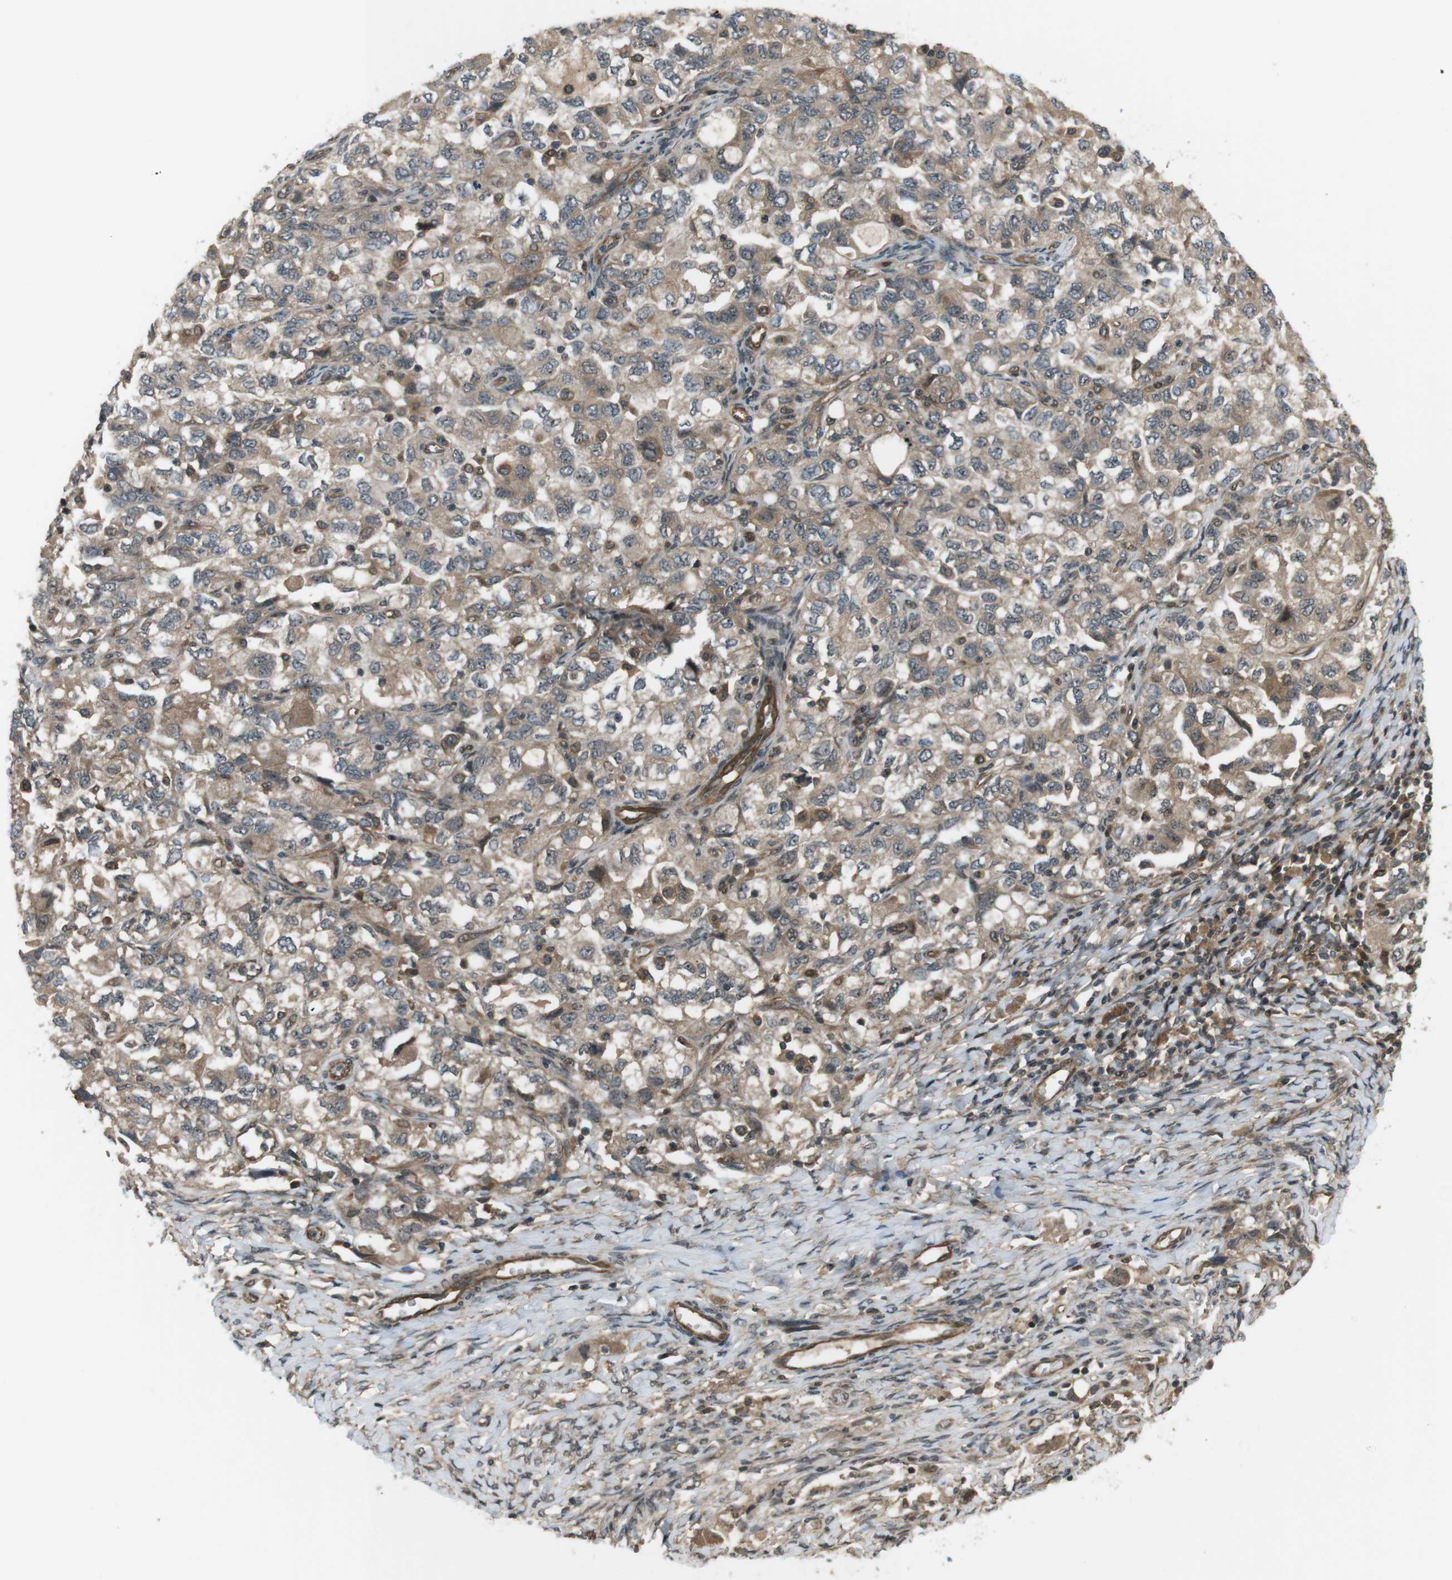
{"staining": {"intensity": "weak", "quantity": ">75%", "location": "cytoplasmic/membranous,nuclear"}, "tissue": "ovarian cancer", "cell_type": "Tumor cells", "image_type": "cancer", "snomed": [{"axis": "morphology", "description": "Carcinoma, NOS"}, {"axis": "morphology", "description": "Cystadenocarcinoma, serous, NOS"}, {"axis": "topography", "description": "Ovary"}], "caption": "Ovarian cancer (carcinoma) was stained to show a protein in brown. There is low levels of weak cytoplasmic/membranous and nuclear staining in about >75% of tumor cells.", "gene": "TIAM2", "patient": {"sex": "female", "age": 69}}